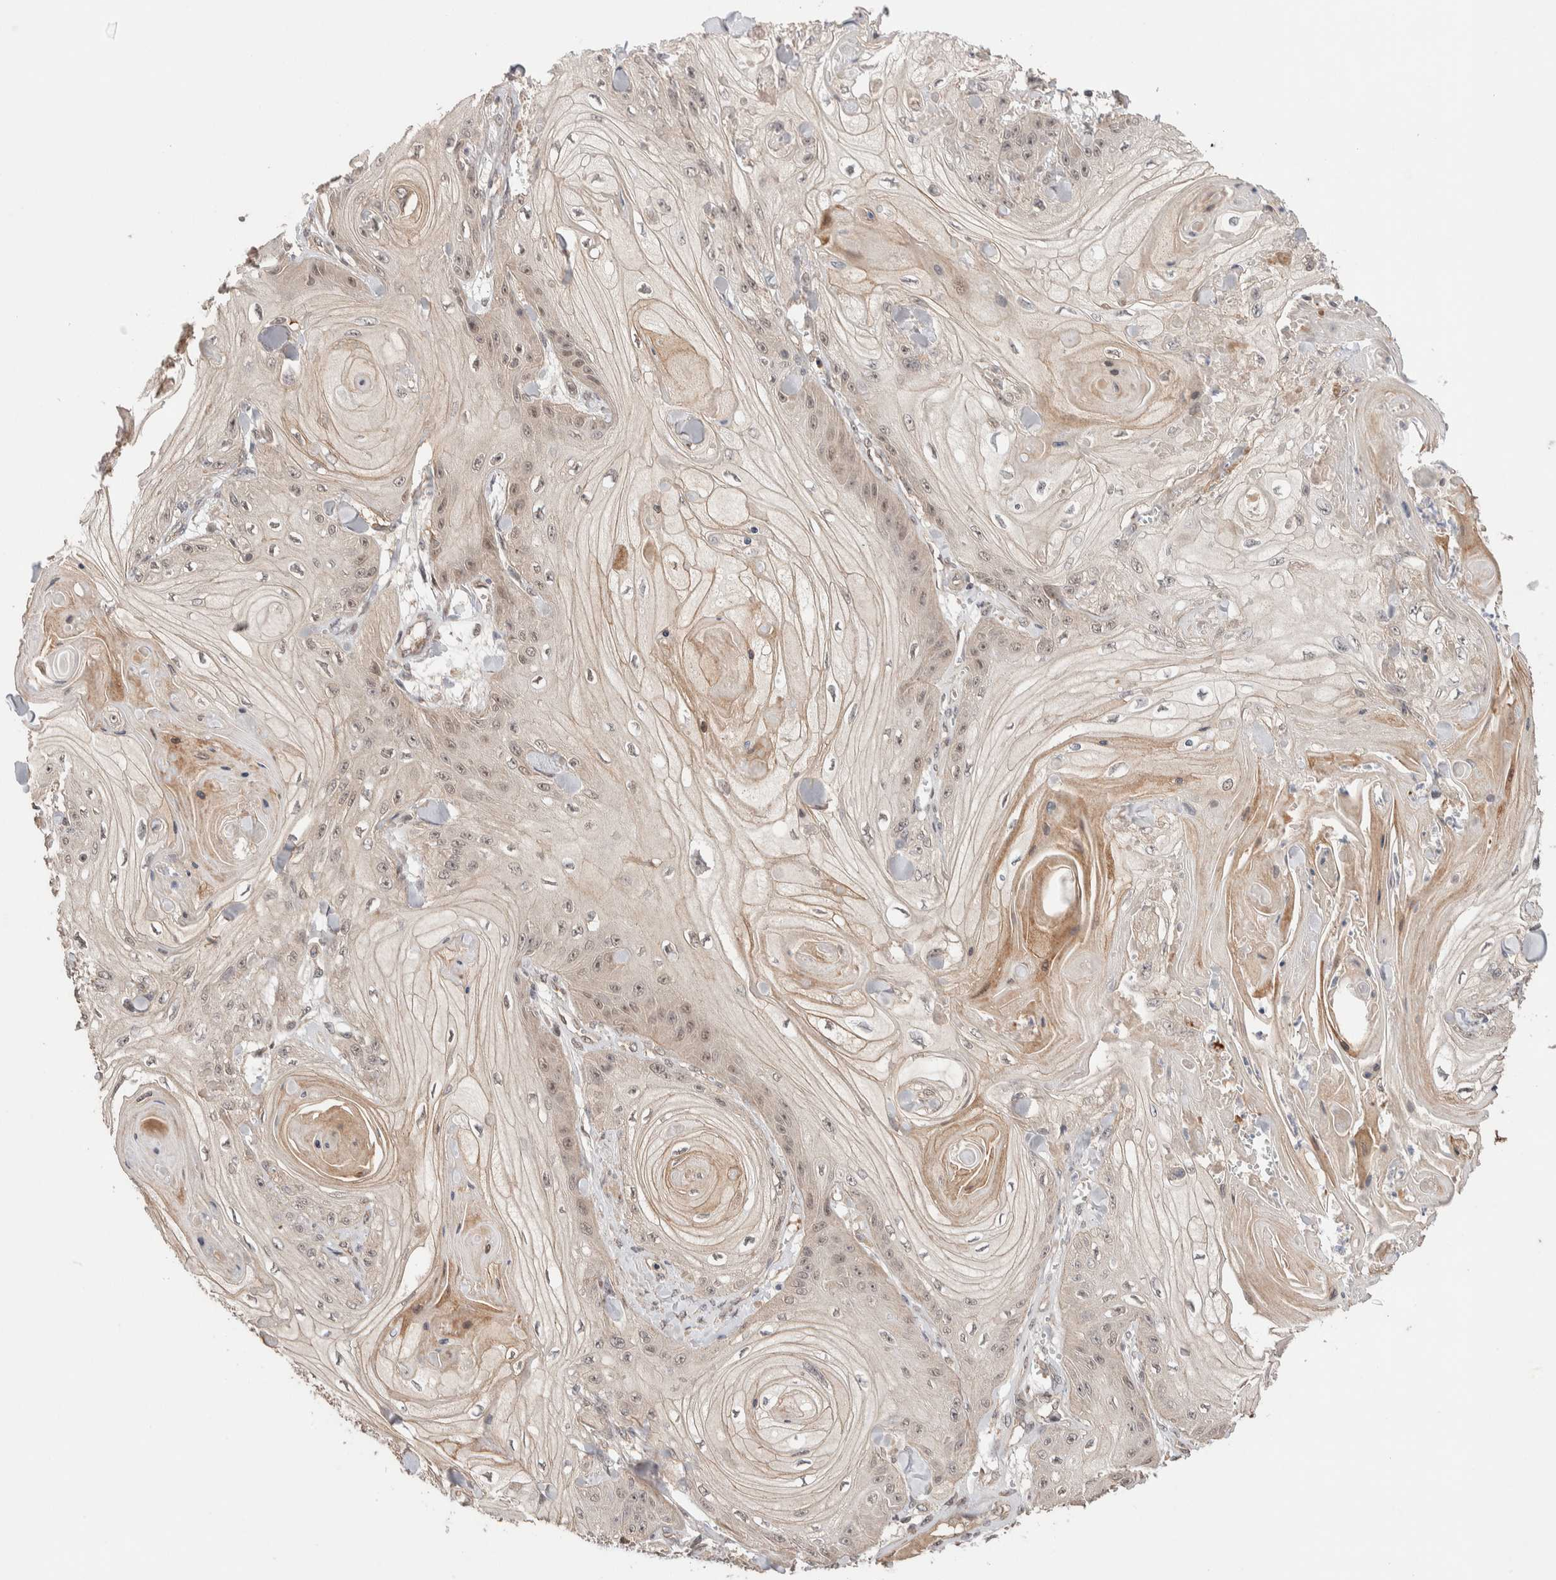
{"staining": {"intensity": "weak", "quantity": "25%-75%", "location": "cytoplasmic/membranous,nuclear"}, "tissue": "skin cancer", "cell_type": "Tumor cells", "image_type": "cancer", "snomed": [{"axis": "morphology", "description": "Squamous cell carcinoma, NOS"}, {"axis": "topography", "description": "Skin"}], "caption": "Skin cancer (squamous cell carcinoma) stained with IHC reveals weak cytoplasmic/membranous and nuclear expression in approximately 25%-75% of tumor cells.", "gene": "PRDM15", "patient": {"sex": "male", "age": 74}}